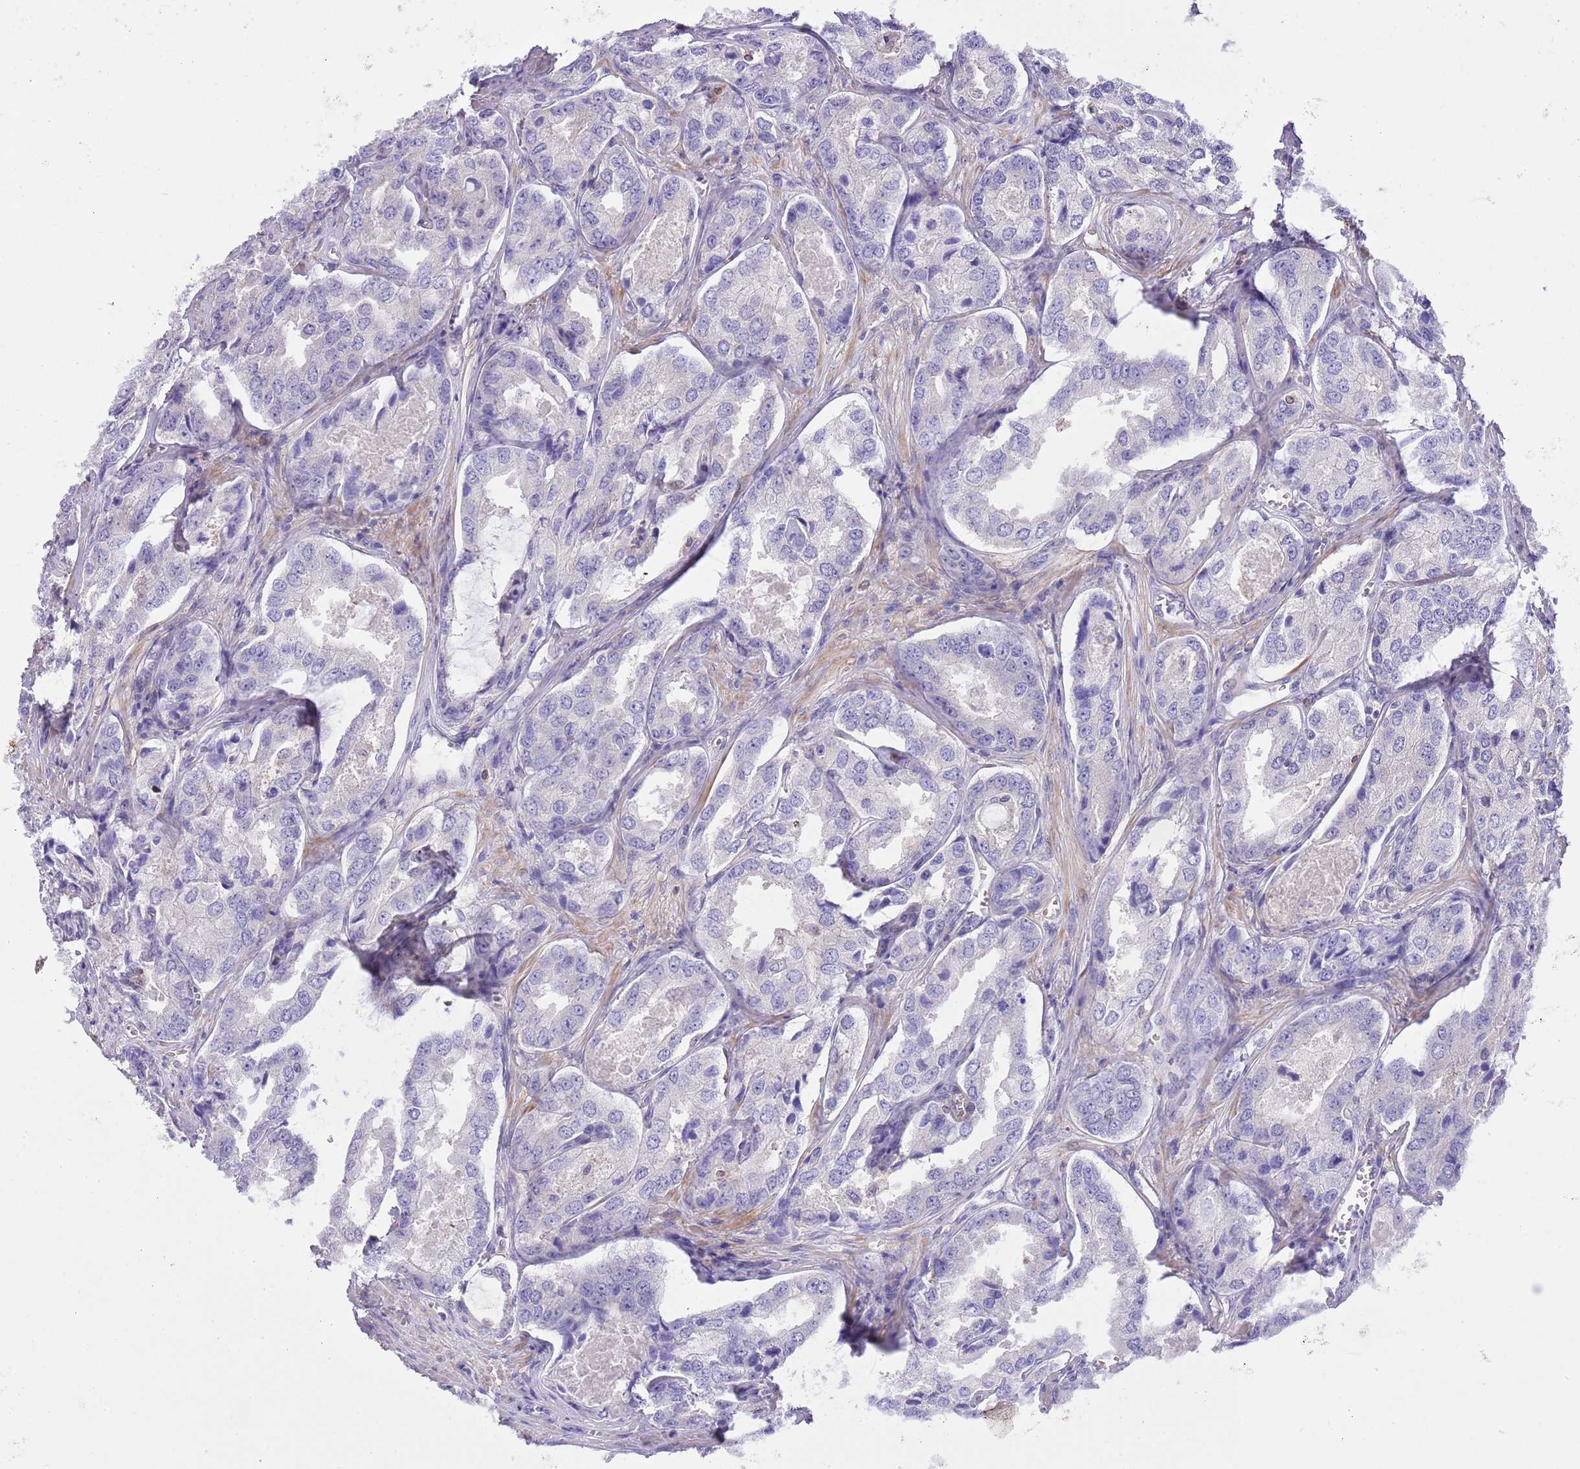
{"staining": {"intensity": "negative", "quantity": "none", "location": "none"}, "tissue": "prostate cancer", "cell_type": "Tumor cells", "image_type": "cancer", "snomed": [{"axis": "morphology", "description": "Adenocarcinoma, Low grade"}, {"axis": "topography", "description": "Prostate"}], "caption": "Tumor cells show no significant protein staining in low-grade adenocarcinoma (prostate).", "gene": "PRR32", "patient": {"sex": "male", "age": 68}}